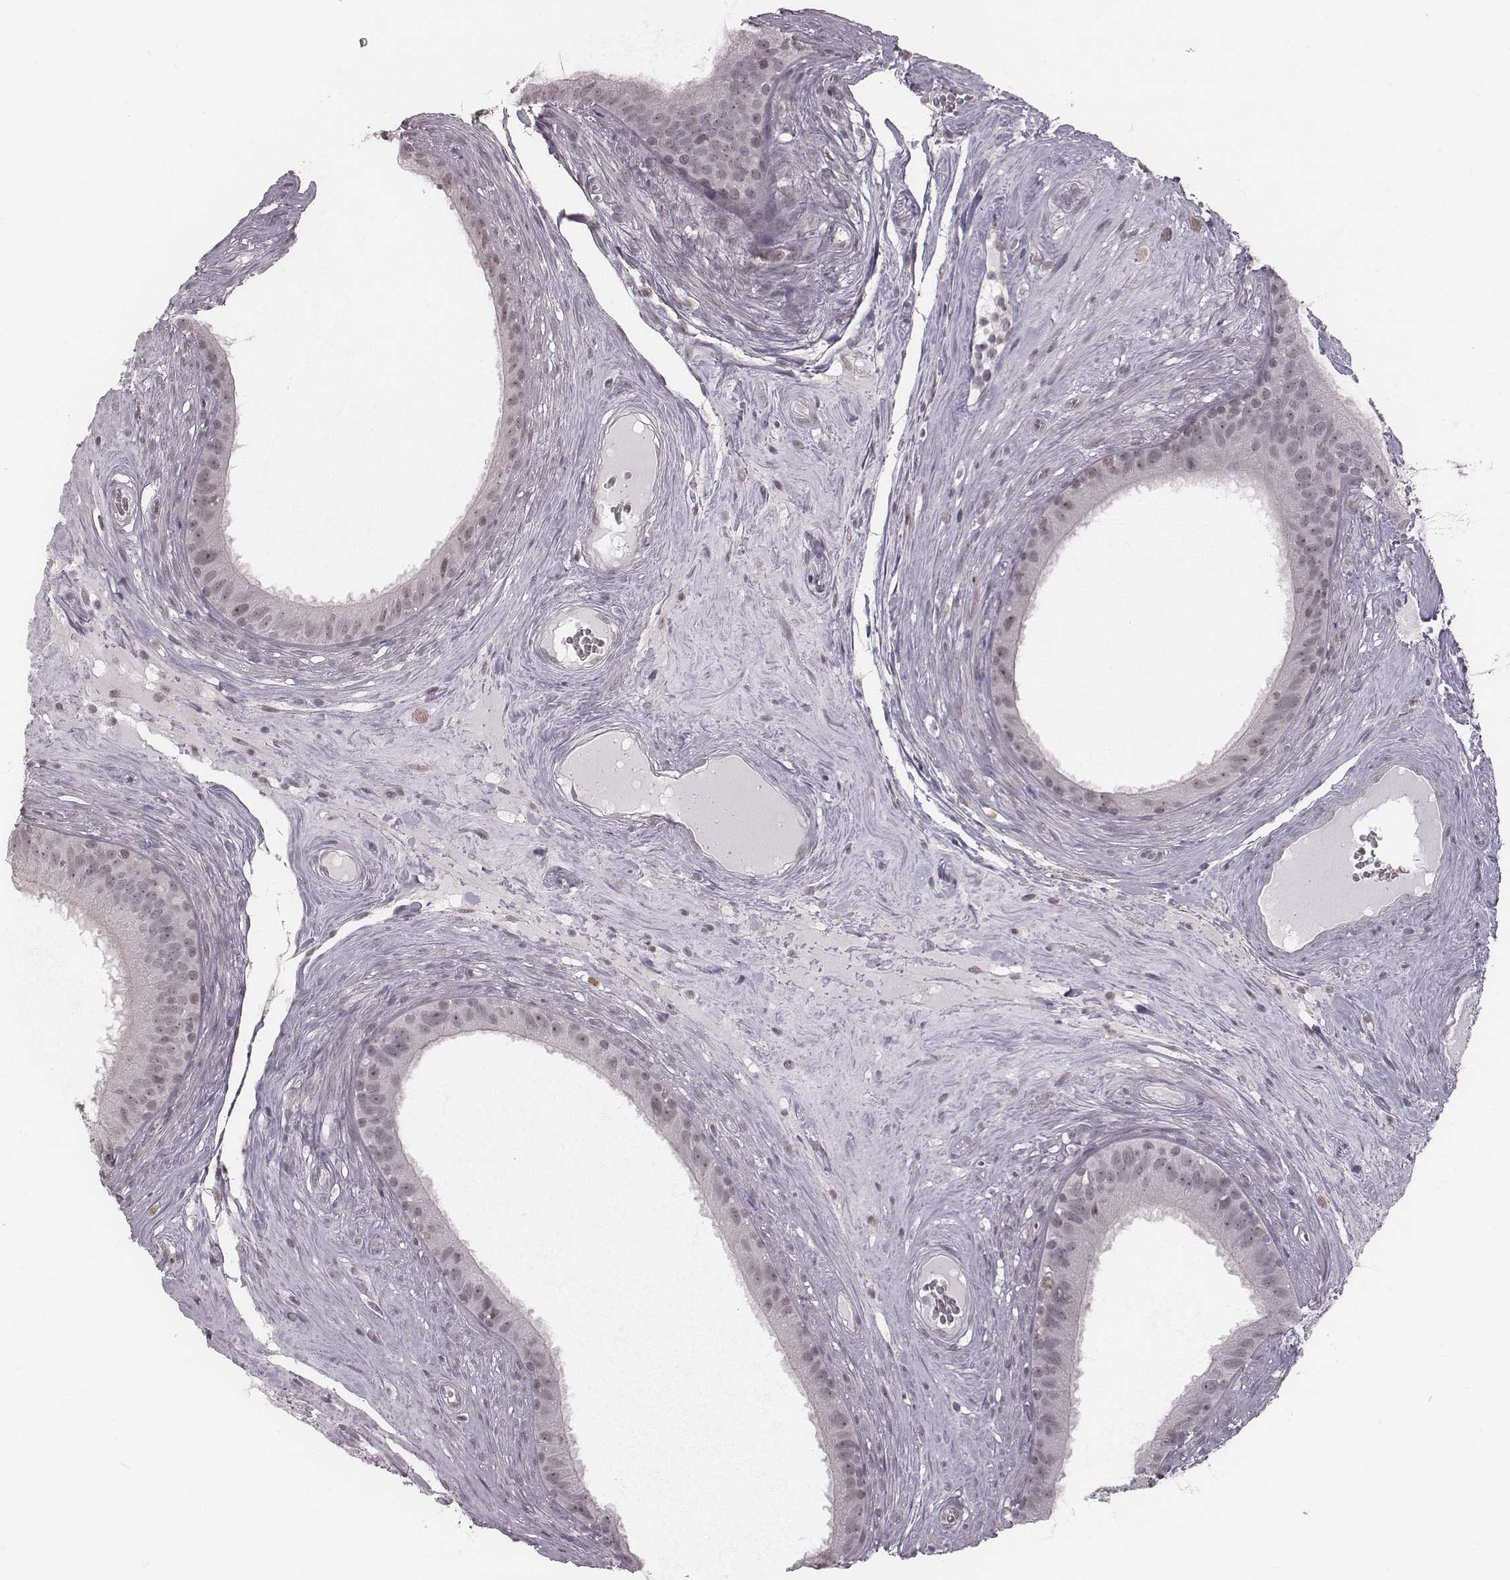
{"staining": {"intensity": "negative", "quantity": "none", "location": "none"}, "tissue": "epididymis", "cell_type": "Glandular cells", "image_type": "normal", "snomed": [{"axis": "morphology", "description": "Normal tissue, NOS"}, {"axis": "topography", "description": "Epididymis"}], "caption": "The photomicrograph demonstrates no staining of glandular cells in benign epididymis.", "gene": "RPGRIP1", "patient": {"sex": "male", "age": 59}}